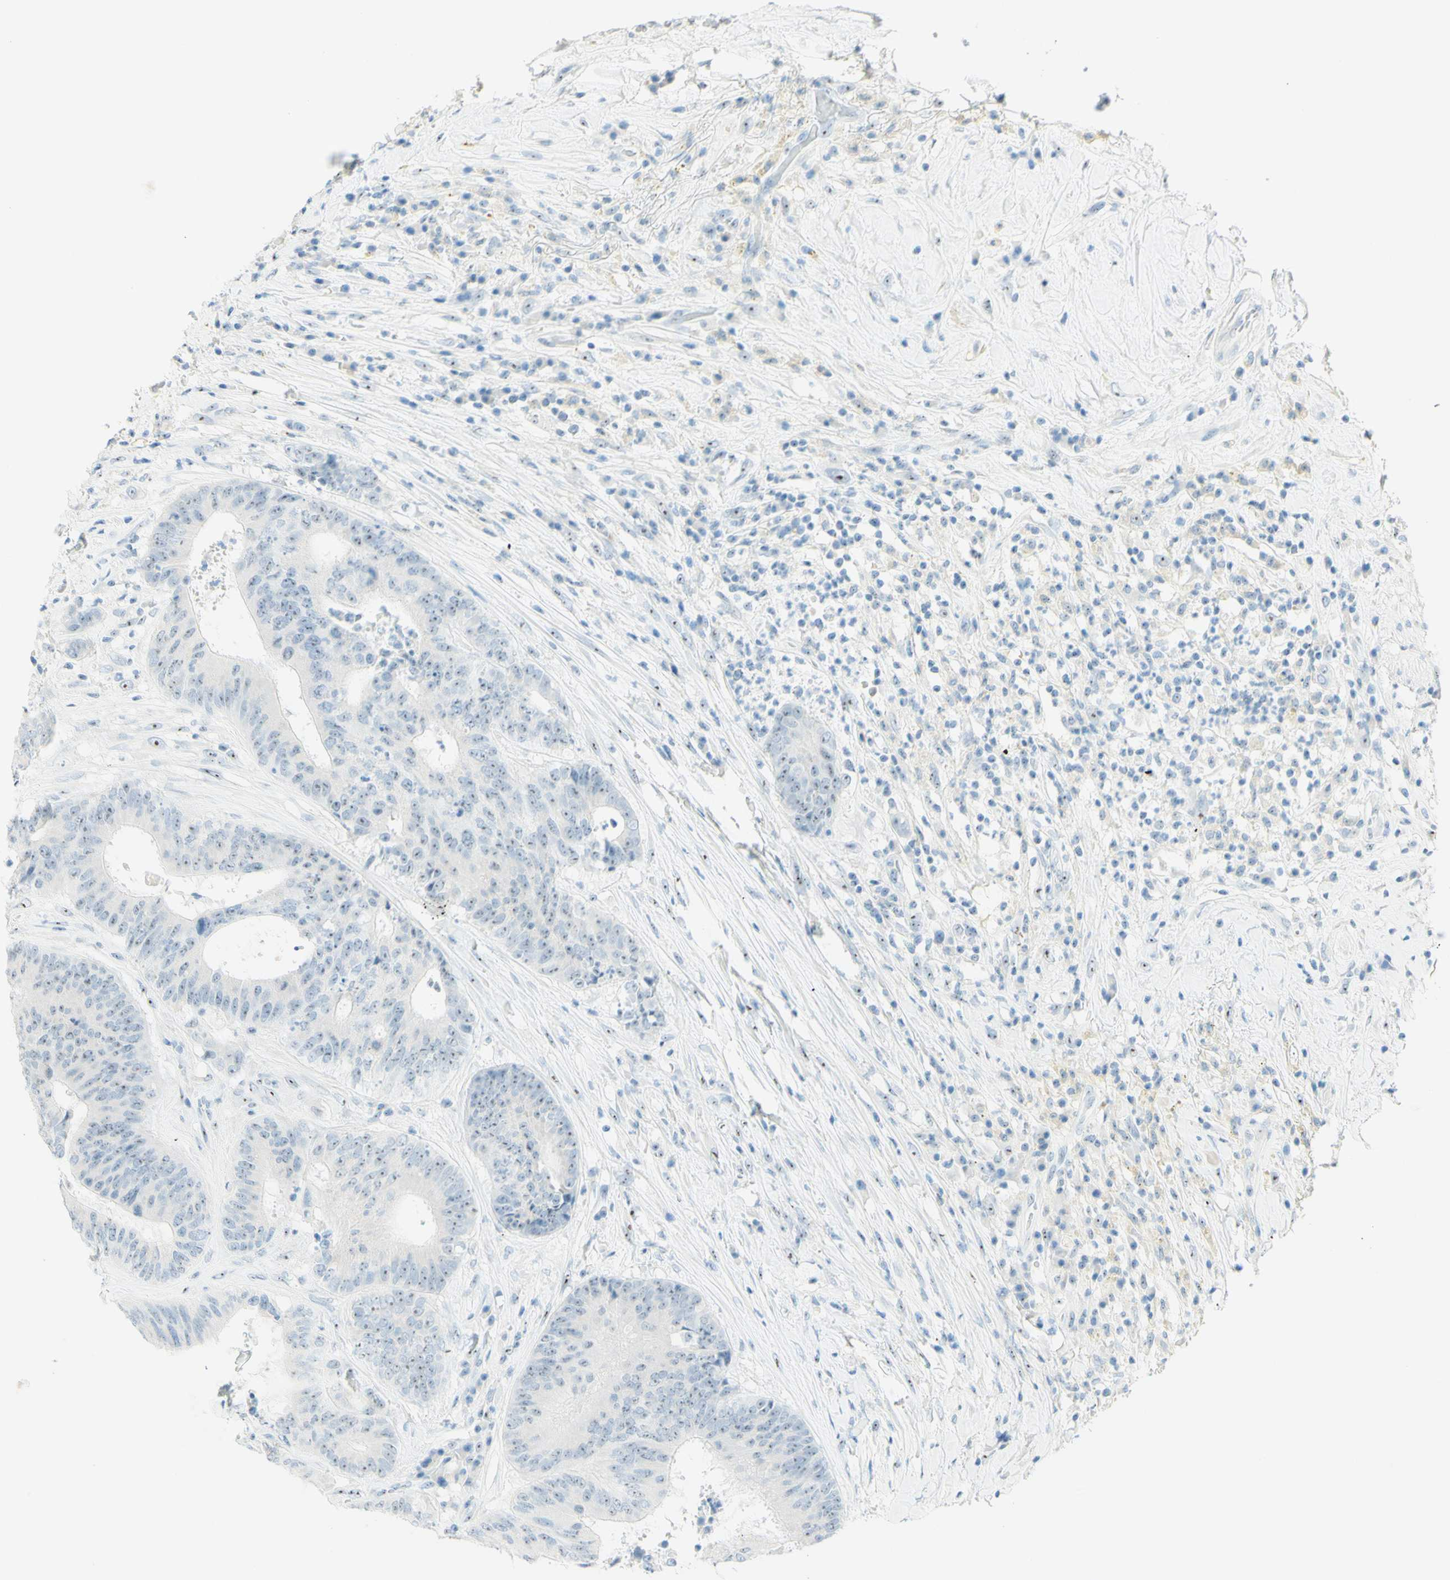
{"staining": {"intensity": "weak", "quantity": ">75%", "location": "nuclear"}, "tissue": "colorectal cancer", "cell_type": "Tumor cells", "image_type": "cancer", "snomed": [{"axis": "morphology", "description": "Adenocarcinoma, NOS"}, {"axis": "topography", "description": "Rectum"}], "caption": "Protein expression analysis of human colorectal cancer (adenocarcinoma) reveals weak nuclear staining in approximately >75% of tumor cells.", "gene": "FMR1NB", "patient": {"sex": "male", "age": 72}}